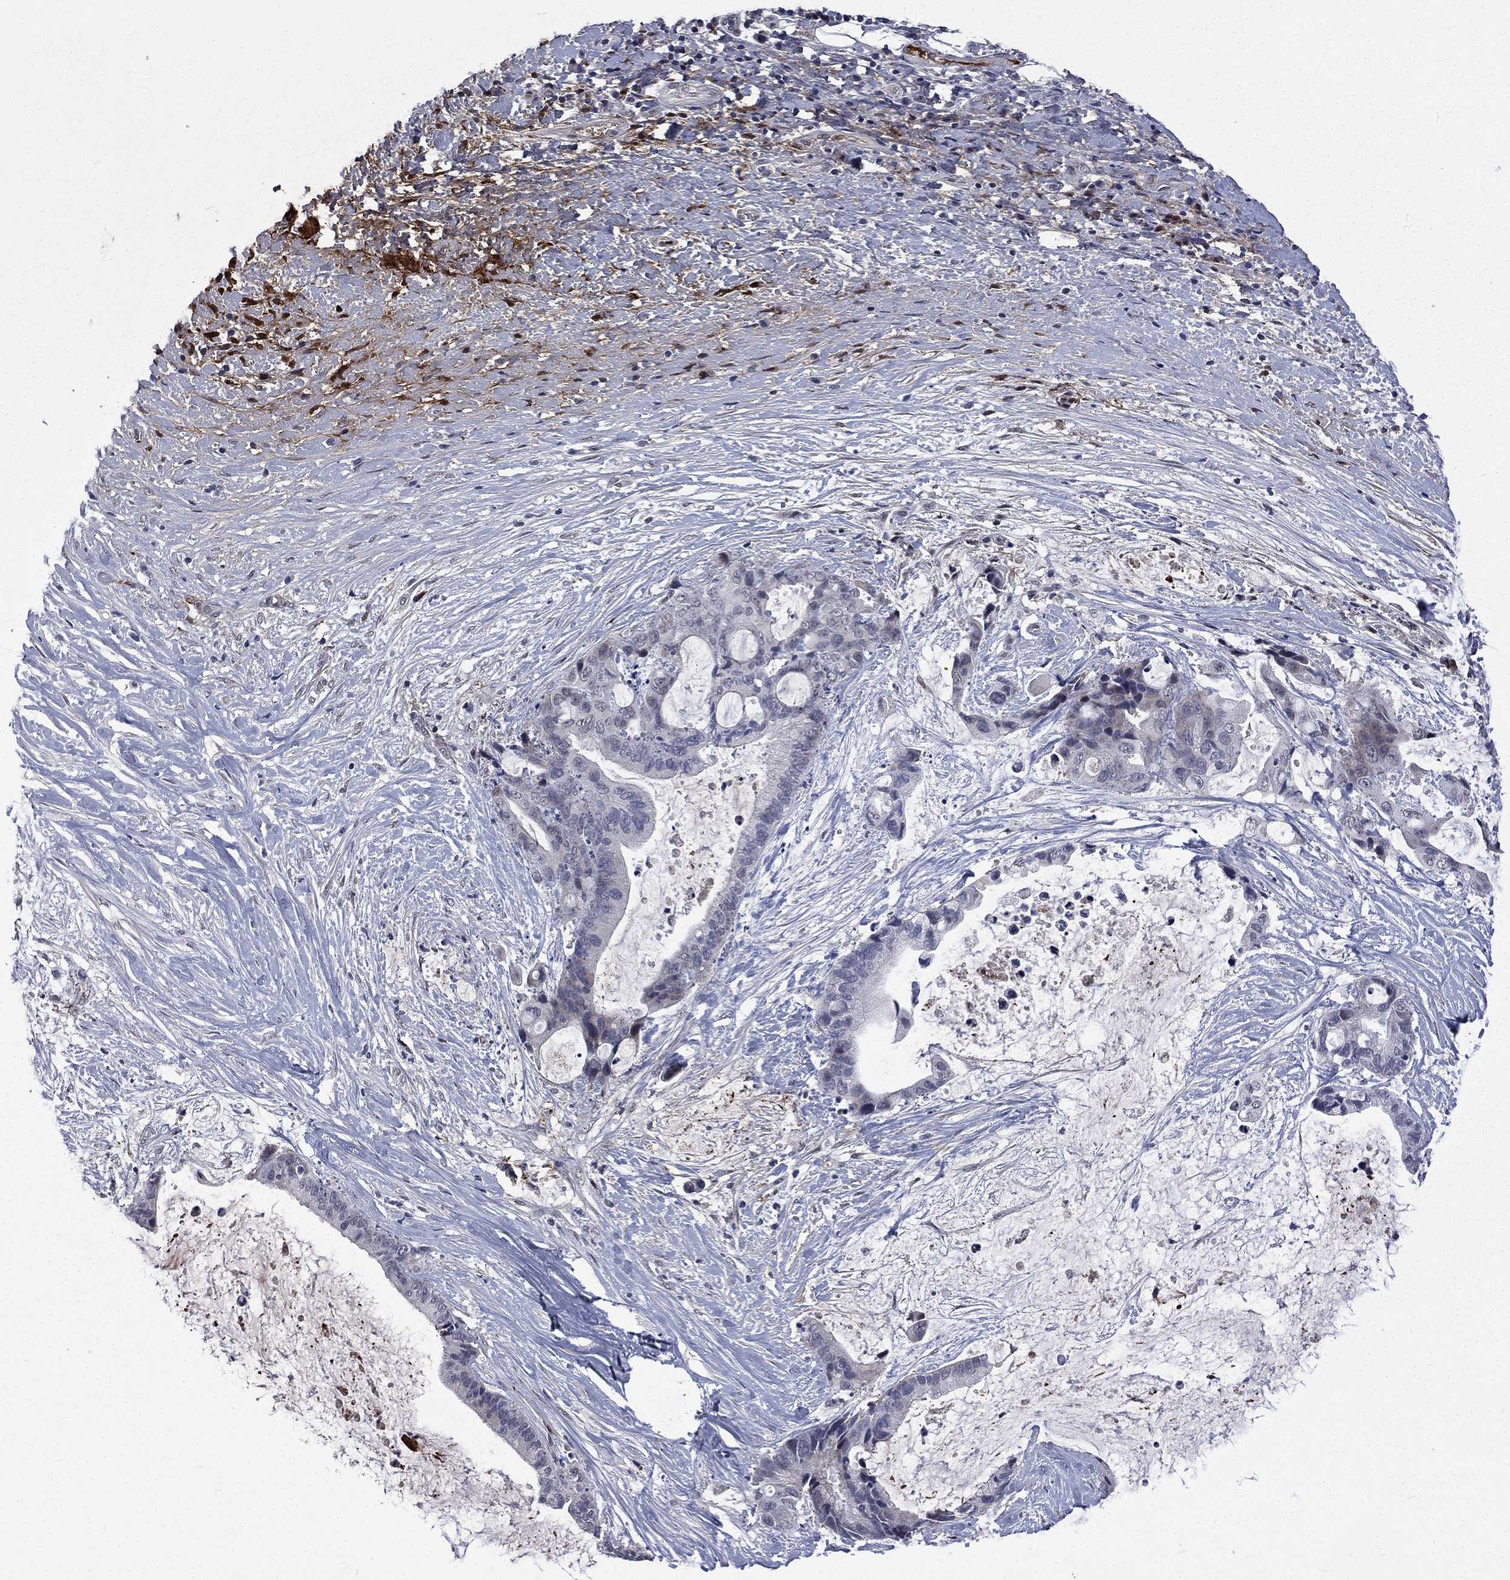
{"staining": {"intensity": "negative", "quantity": "none", "location": "none"}, "tissue": "liver cancer", "cell_type": "Tumor cells", "image_type": "cancer", "snomed": [{"axis": "morphology", "description": "Cholangiocarcinoma"}, {"axis": "topography", "description": "Liver"}], "caption": "Micrograph shows no significant protein positivity in tumor cells of liver cholangiocarcinoma.", "gene": "FGG", "patient": {"sex": "female", "age": 73}}